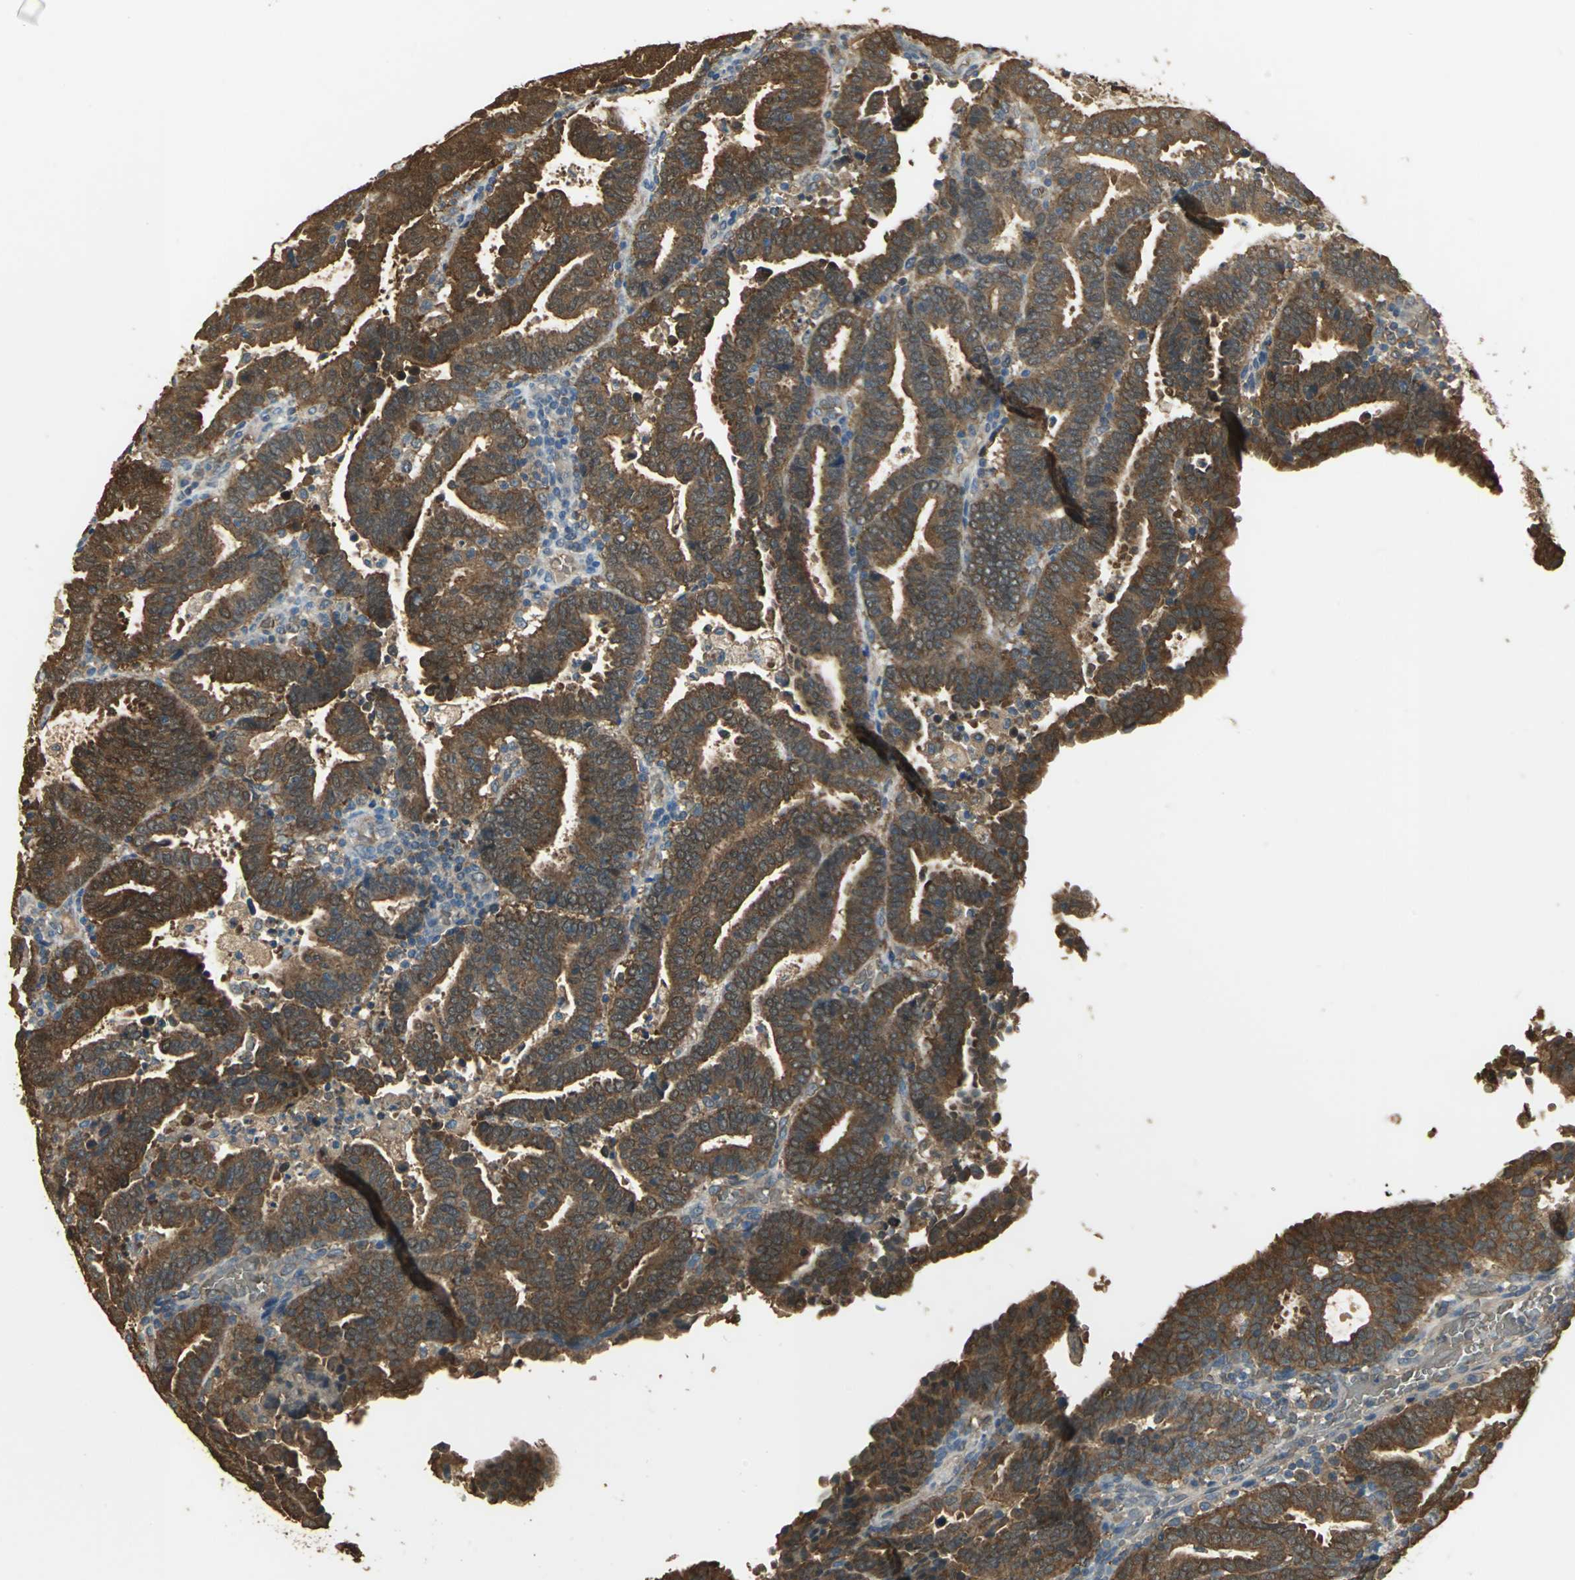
{"staining": {"intensity": "strong", "quantity": ">75%", "location": "cytoplasmic/membranous,nuclear"}, "tissue": "endometrial cancer", "cell_type": "Tumor cells", "image_type": "cancer", "snomed": [{"axis": "morphology", "description": "Adenocarcinoma, NOS"}, {"axis": "topography", "description": "Uterus"}], "caption": "Immunohistochemistry (DAB (3,3'-diaminobenzidine)) staining of human endometrial cancer (adenocarcinoma) reveals strong cytoplasmic/membranous and nuclear protein staining in approximately >75% of tumor cells. (DAB IHC with brightfield microscopy, high magnification).", "gene": "DDAH1", "patient": {"sex": "female", "age": 83}}